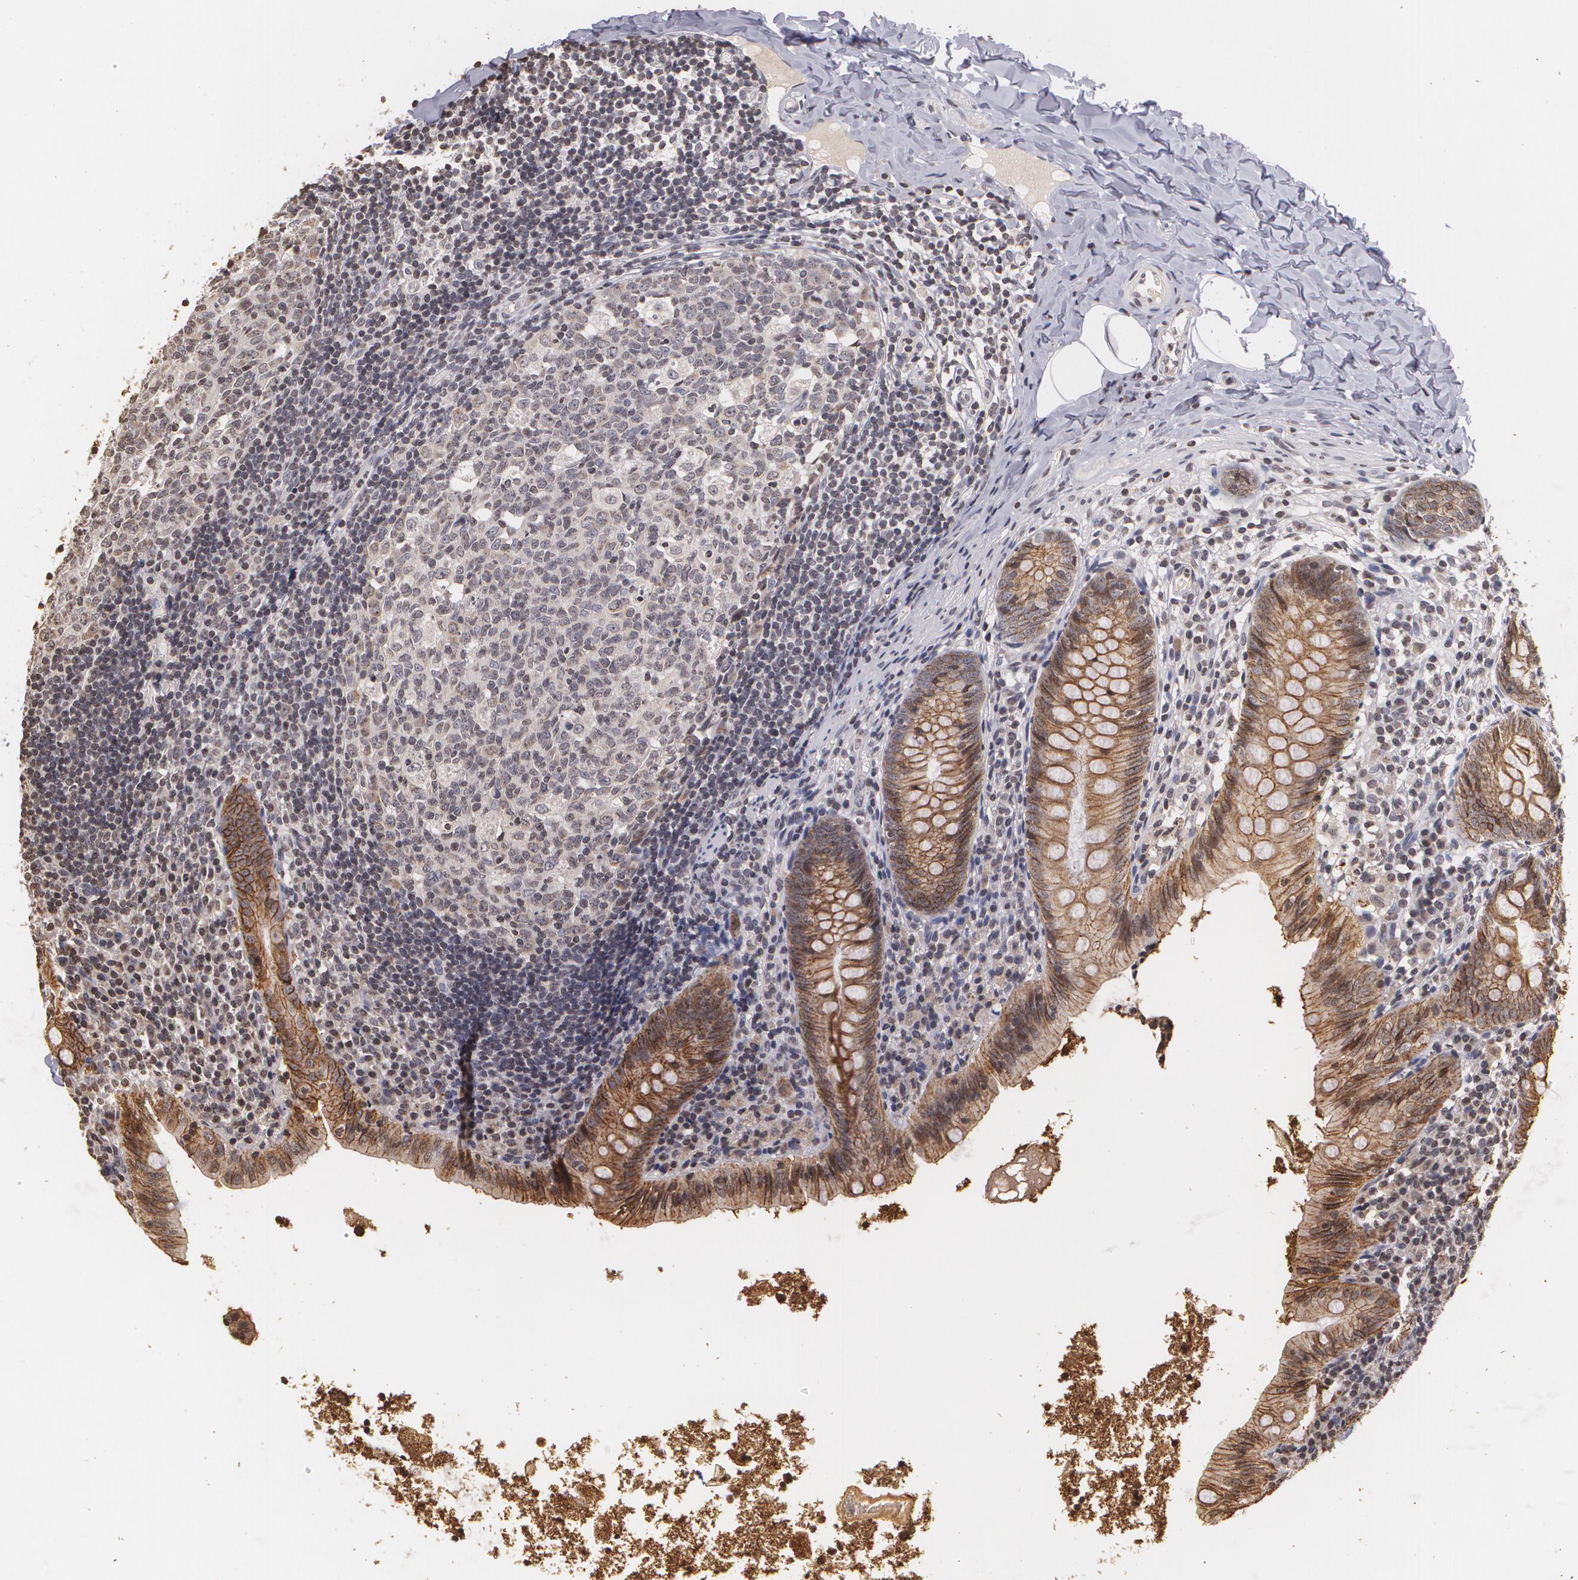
{"staining": {"intensity": "moderate", "quantity": ">75%", "location": "cytoplasmic/membranous"}, "tissue": "appendix", "cell_type": "Glandular cells", "image_type": "normal", "snomed": [{"axis": "morphology", "description": "Normal tissue, NOS"}, {"axis": "topography", "description": "Appendix"}], "caption": "Immunohistochemistry (IHC) image of unremarkable appendix: human appendix stained using immunohistochemistry reveals medium levels of moderate protein expression localized specifically in the cytoplasmic/membranous of glandular cells, appearing as a cytoplasmic/membranous brown color.", "gene": "THRB", "patient": {"sex": "male", "age": 7}}